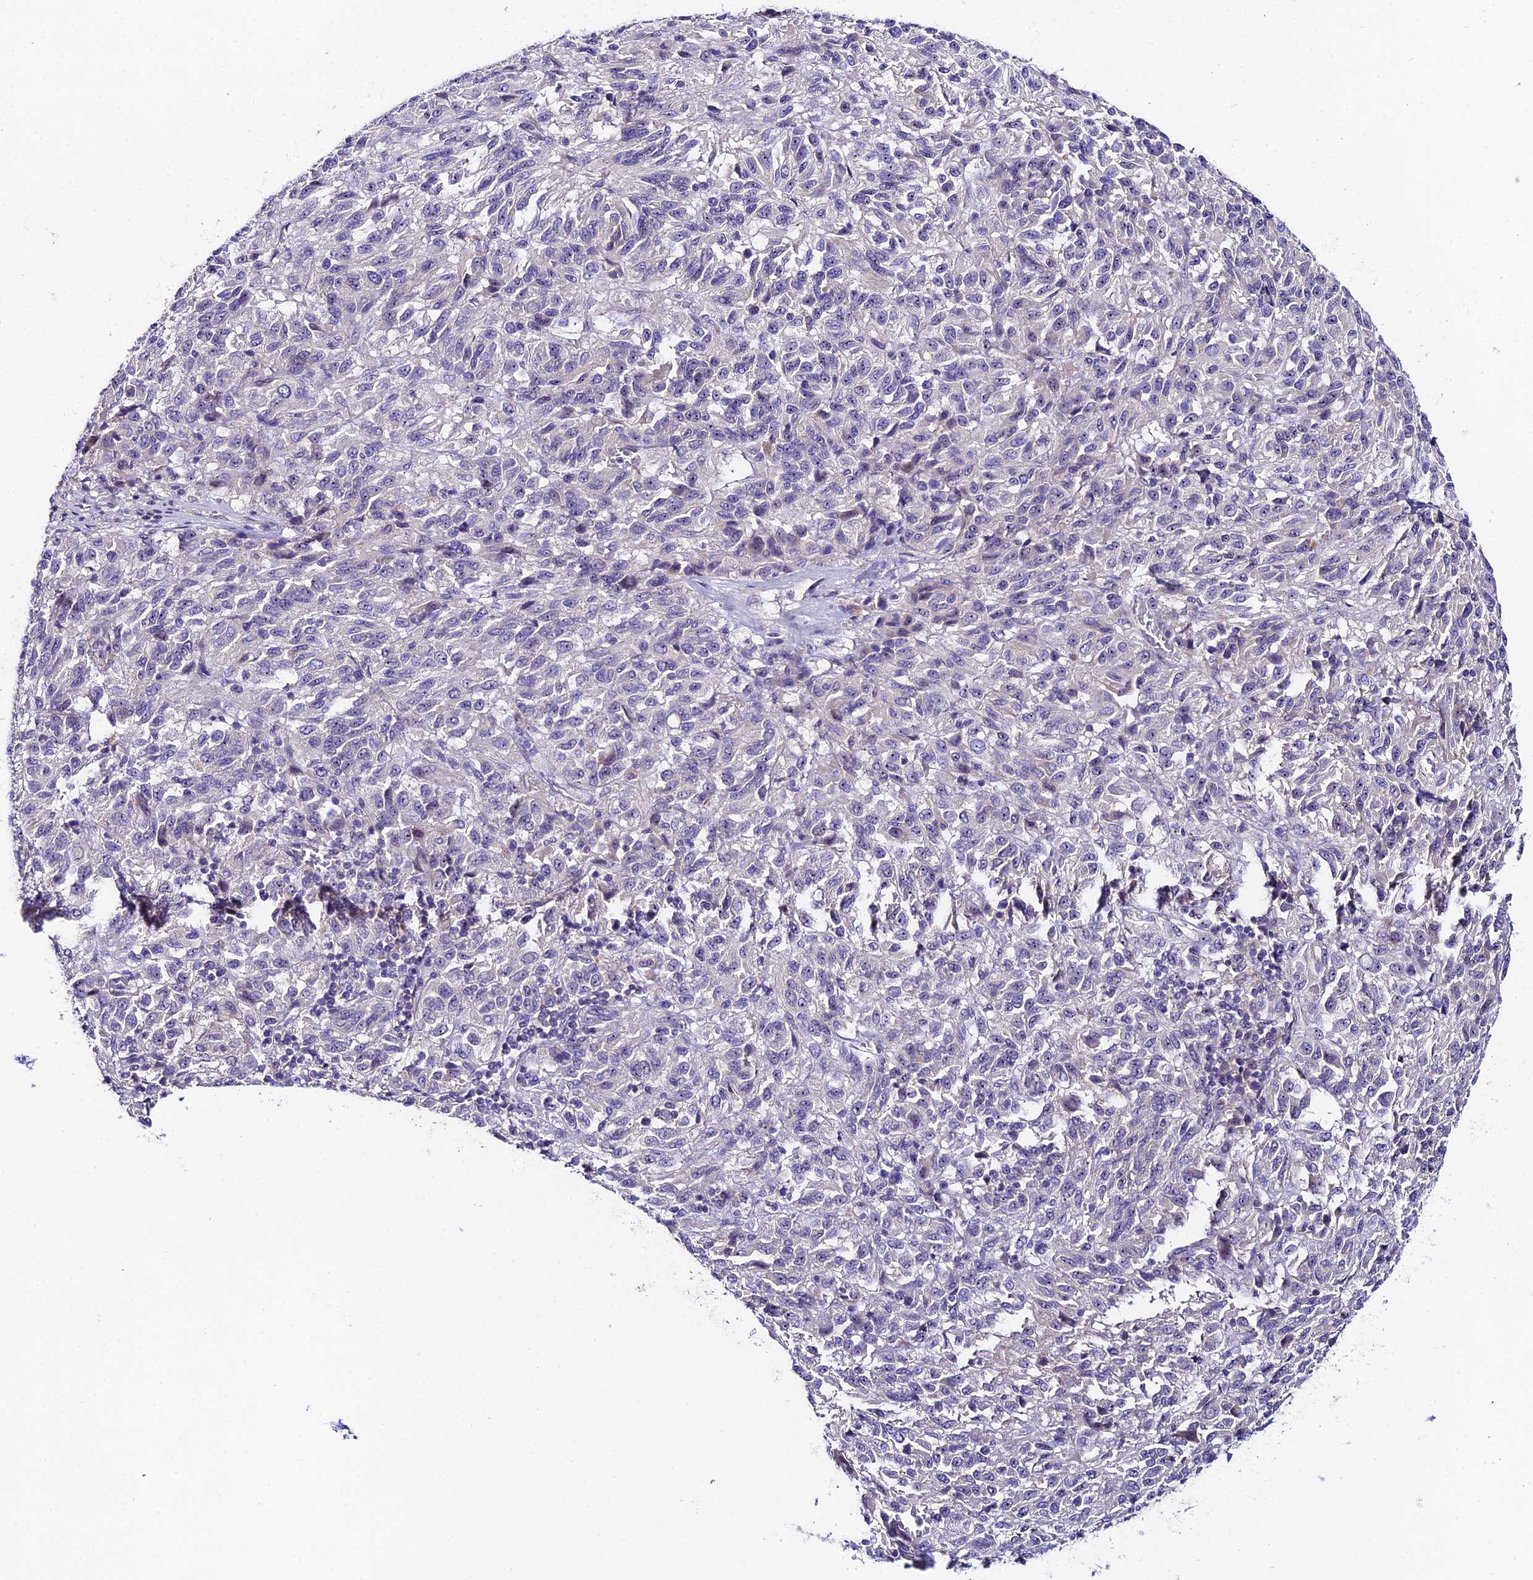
{"staining": {"intensity": "negative", "quantity": "none", "location": "none"}, "tissue": "melanoma", "cell_type": "Tumor cells", "image_type": "cancer", "snomed": [{"axis": "morphology", "description": "Malignant melanoma, Metastatic site"}, {"axis": "topography", "description": "Lung"}], "caption": "The histopathology image shows no significant positivity in tumor cells of malignant melanoma (metastatic site). (DAB immunohistochemistry (IHC), high magnification).", "gene": "DUSP29", "patient": {"sex": "male", "age": 64}}